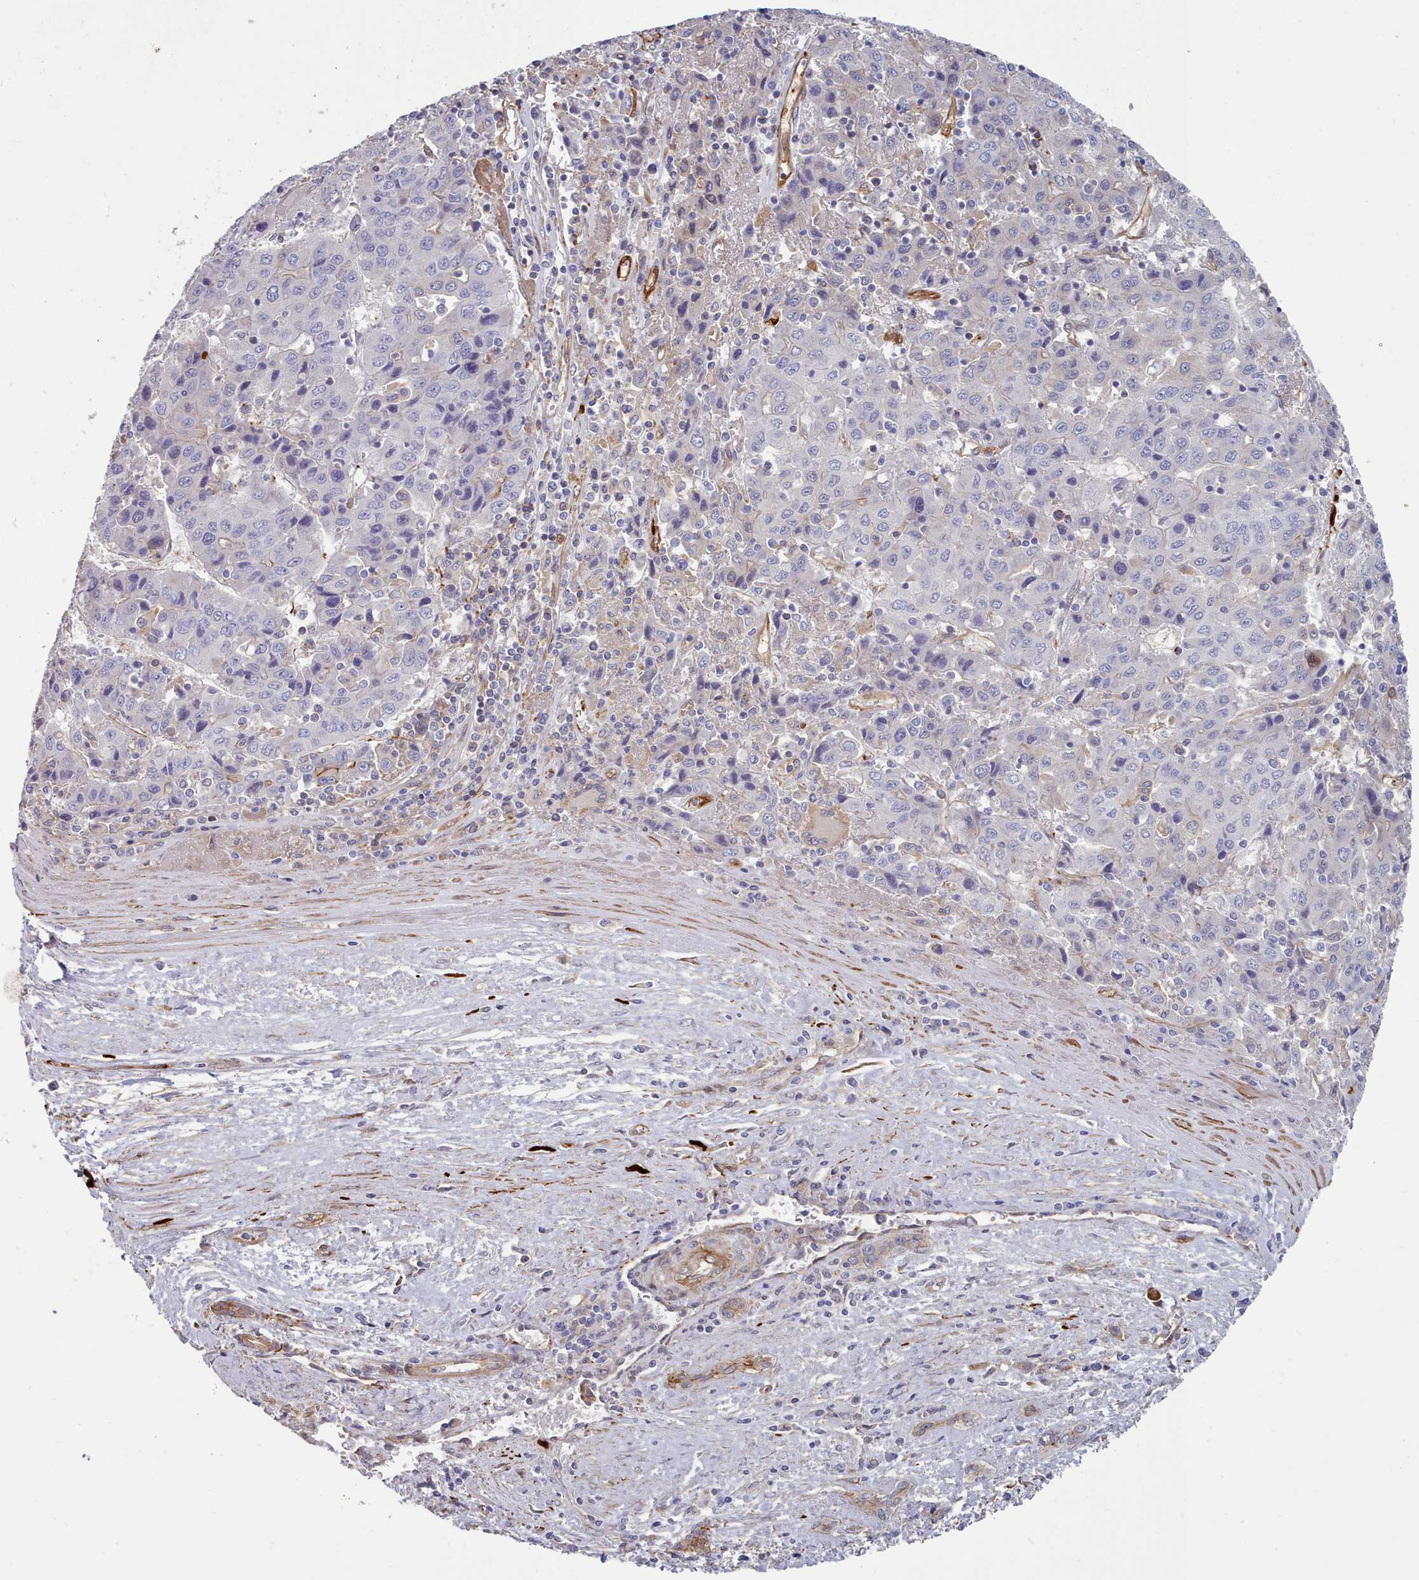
{"staining": {"intensity": "negative", "quantity": "none", "location": "none"}, "tissue": "liver cancer", "cell_type": "Tumor cells", "image_type": "cancer", "snomed": [{"axis": "morphology", "description": "Carcinoma, Hepatocellular, NOS"}, {"axis": "topography", "description": "Liver"}], "caption": "An image of liver cancer (hepatocellular carcinoma) stained for a protein shows no brown staining in tumor cells. (Brightfield microscopy of DAB (3,3'-diaminobenzidine) IHC at high magnification).", "gene": "G6PC1", "patient": {"sex": "female", "age": 53}}